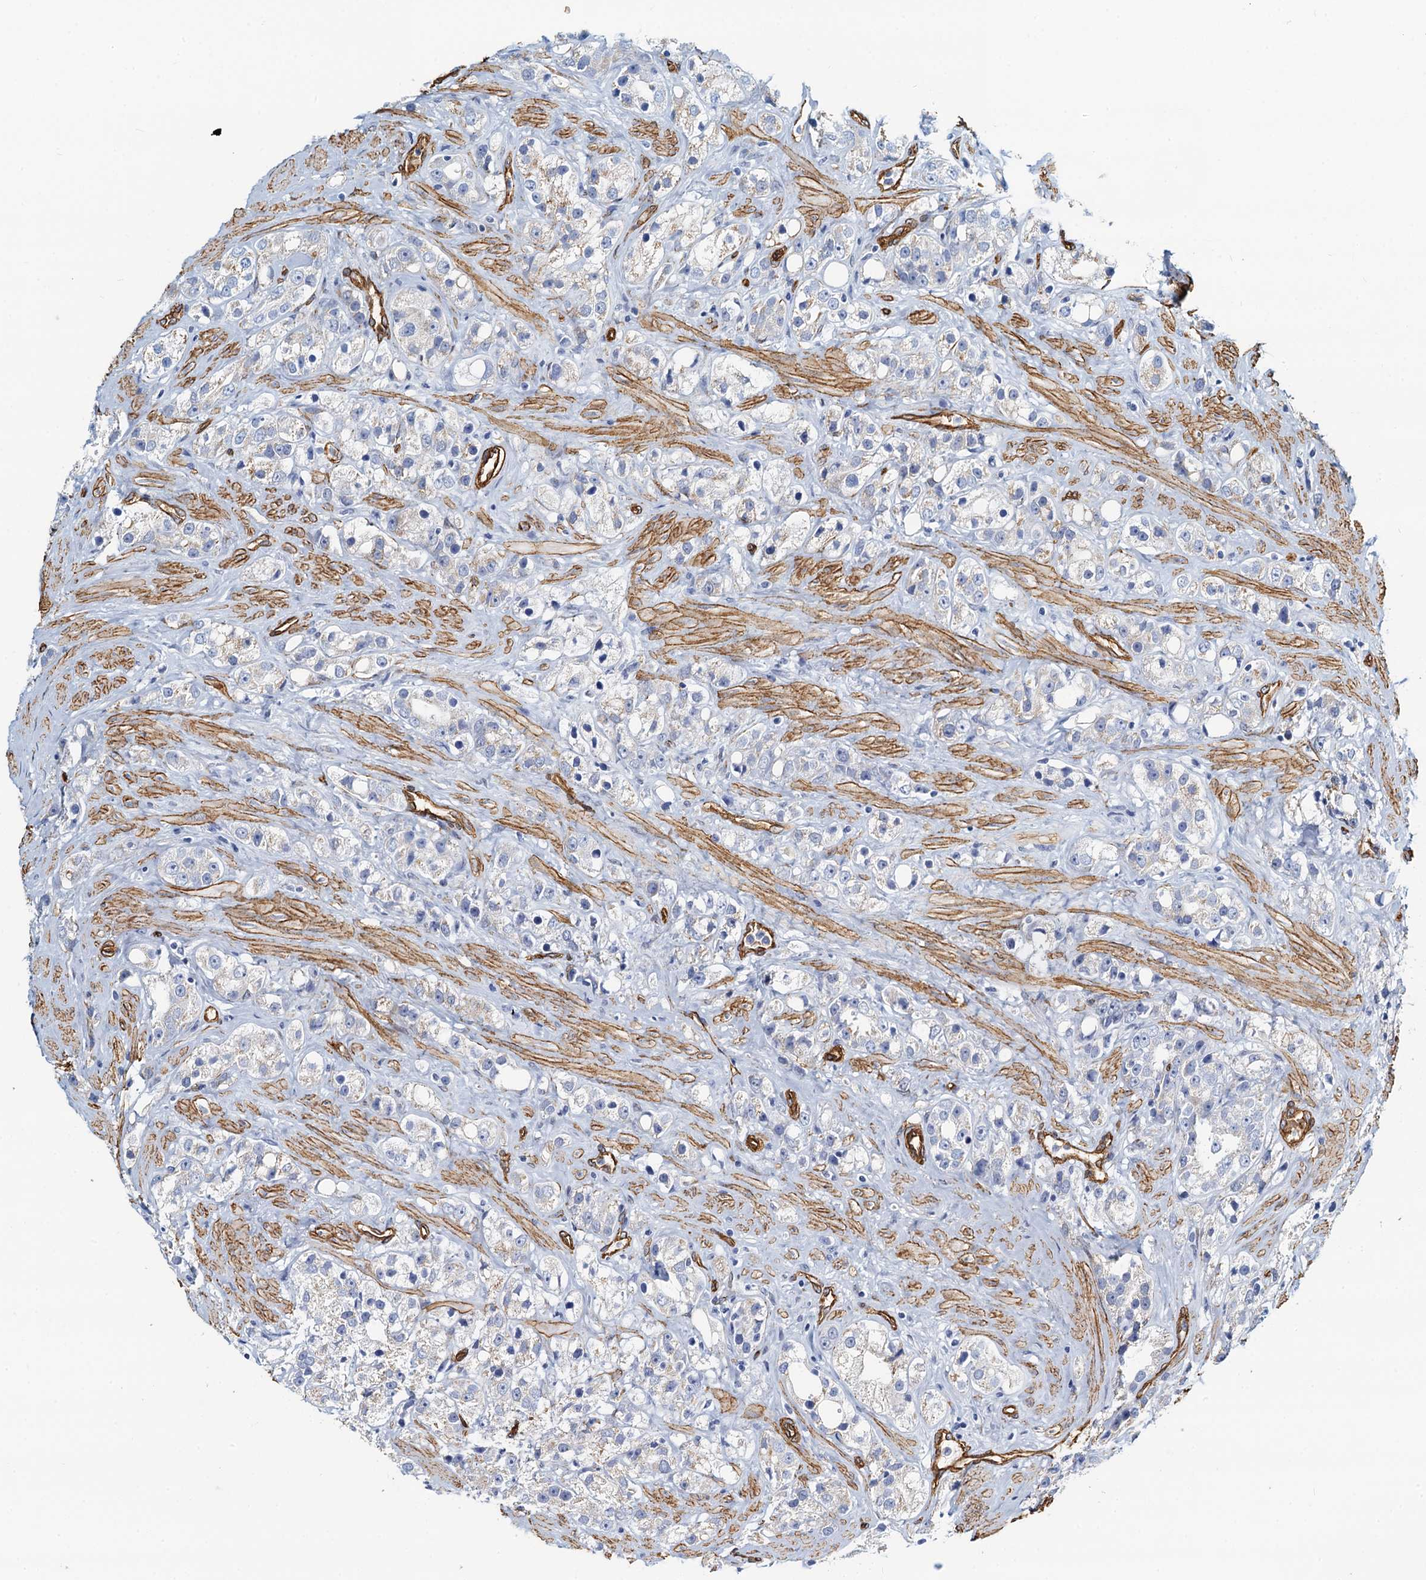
{"staining": {"intensity": "negative", "quantity": "none", "location": "none"}, "tissue": "prostate cancer", "cell_type": "Tumor cells", "image_type": "cancer", "snomed": [{"axis": "morphology", "description": "Adenocarcinoma, NOS"}, {"axis": "topography", "description": "Prostate"}], "caption": "Tumor cells are negative for brown protein staining in adenocarcinoma (prostate).", "gene": "DGKG", "patient": {"sex": "male", "age": 79}}